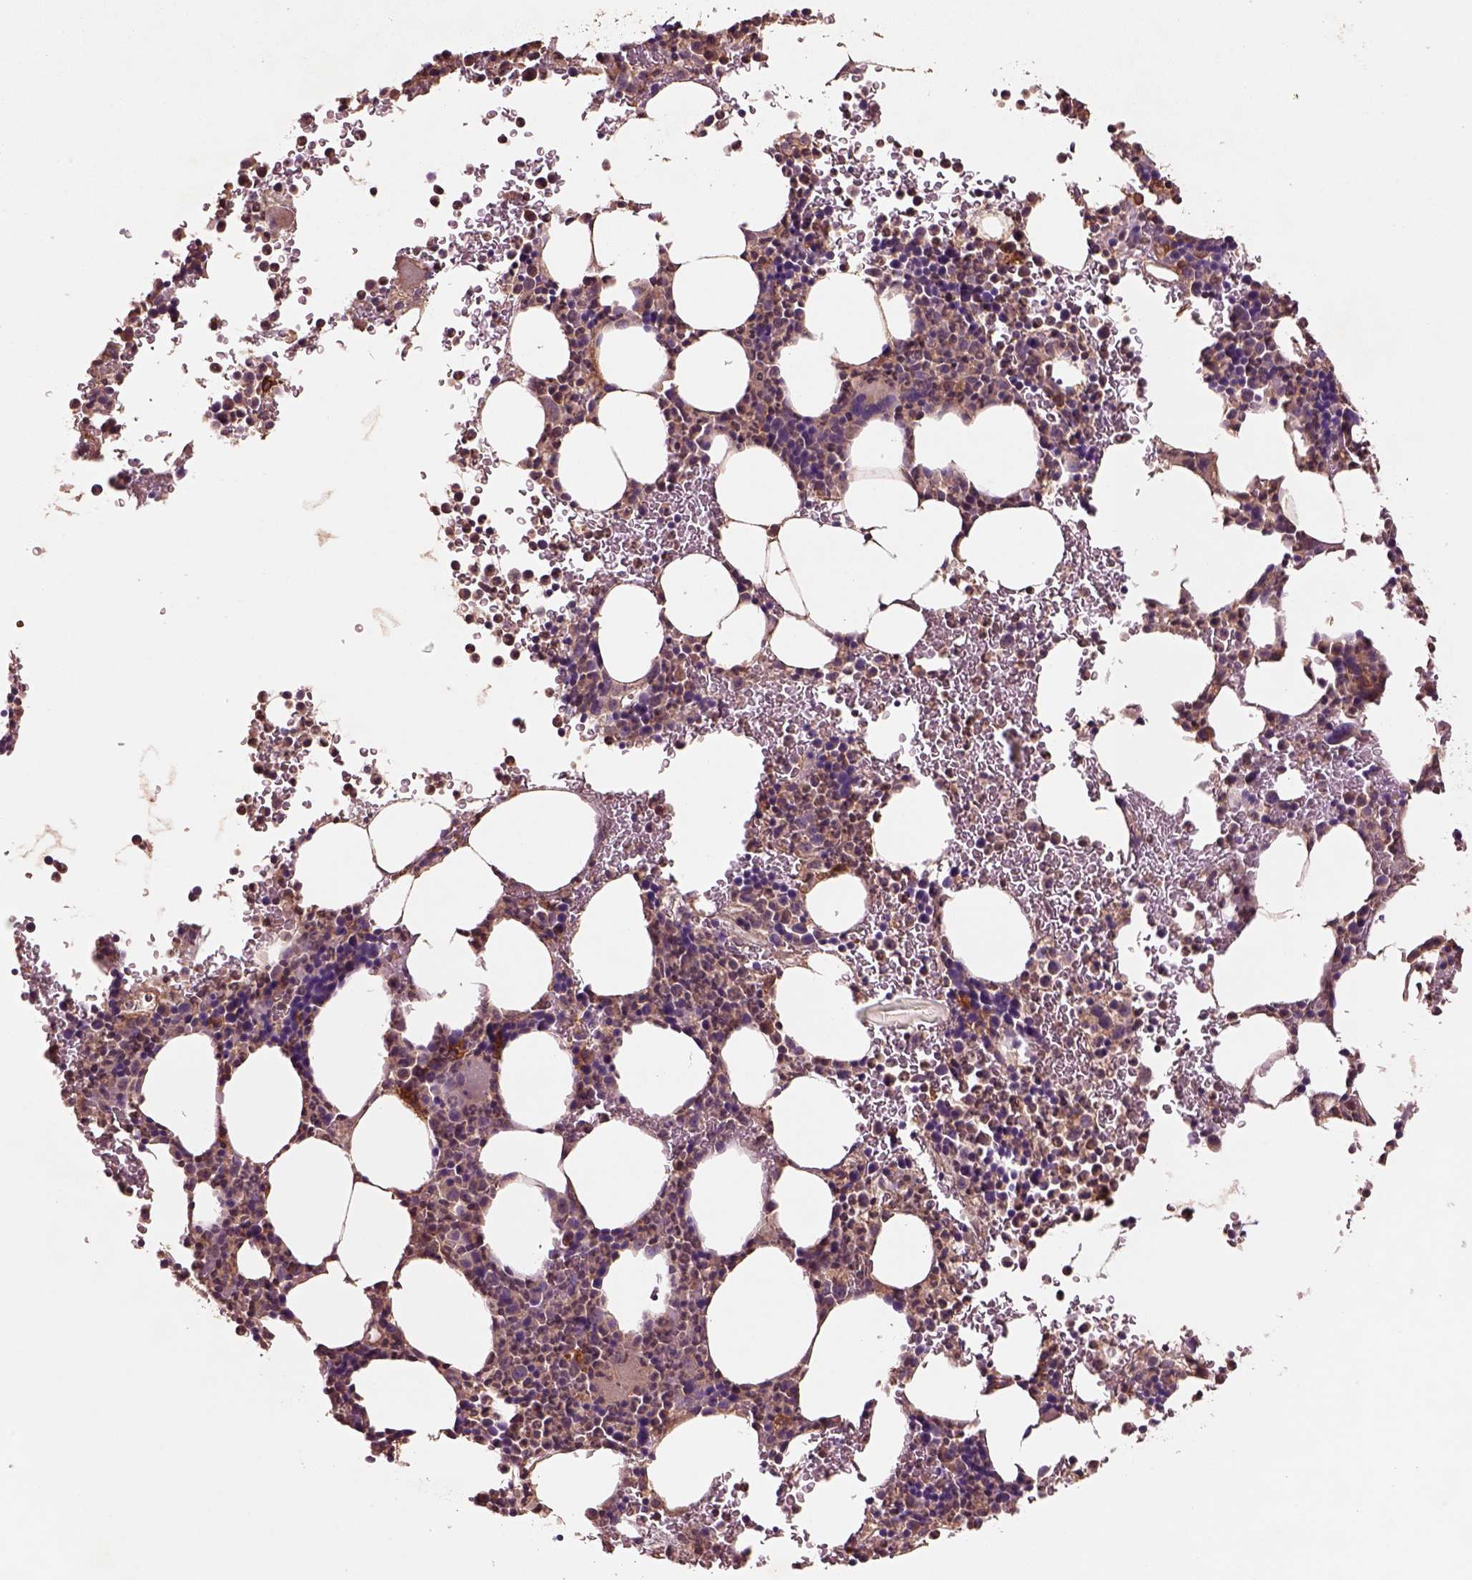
{"staining": {"intensity": "weak", "quantity": "25%-75%", "location": "cytoplasmic/membranous"}, "tissue": "bone marrow", "cell_type": "Hematopoietic cells", "image_type": "normal", "snomed": [{"axis": "morphology", "description": "Normal tissue, NOS"}, {"axis": "topography", "description": "Bone marrow"}], "caption": "Protein expression analysis of normal bone marrow displays weak cytoplasmic/membranous positivity in about 25%-75% of hematopoietic cells.", "gene": "TRADD", "patient": {"sex": "male", "age": 81}}